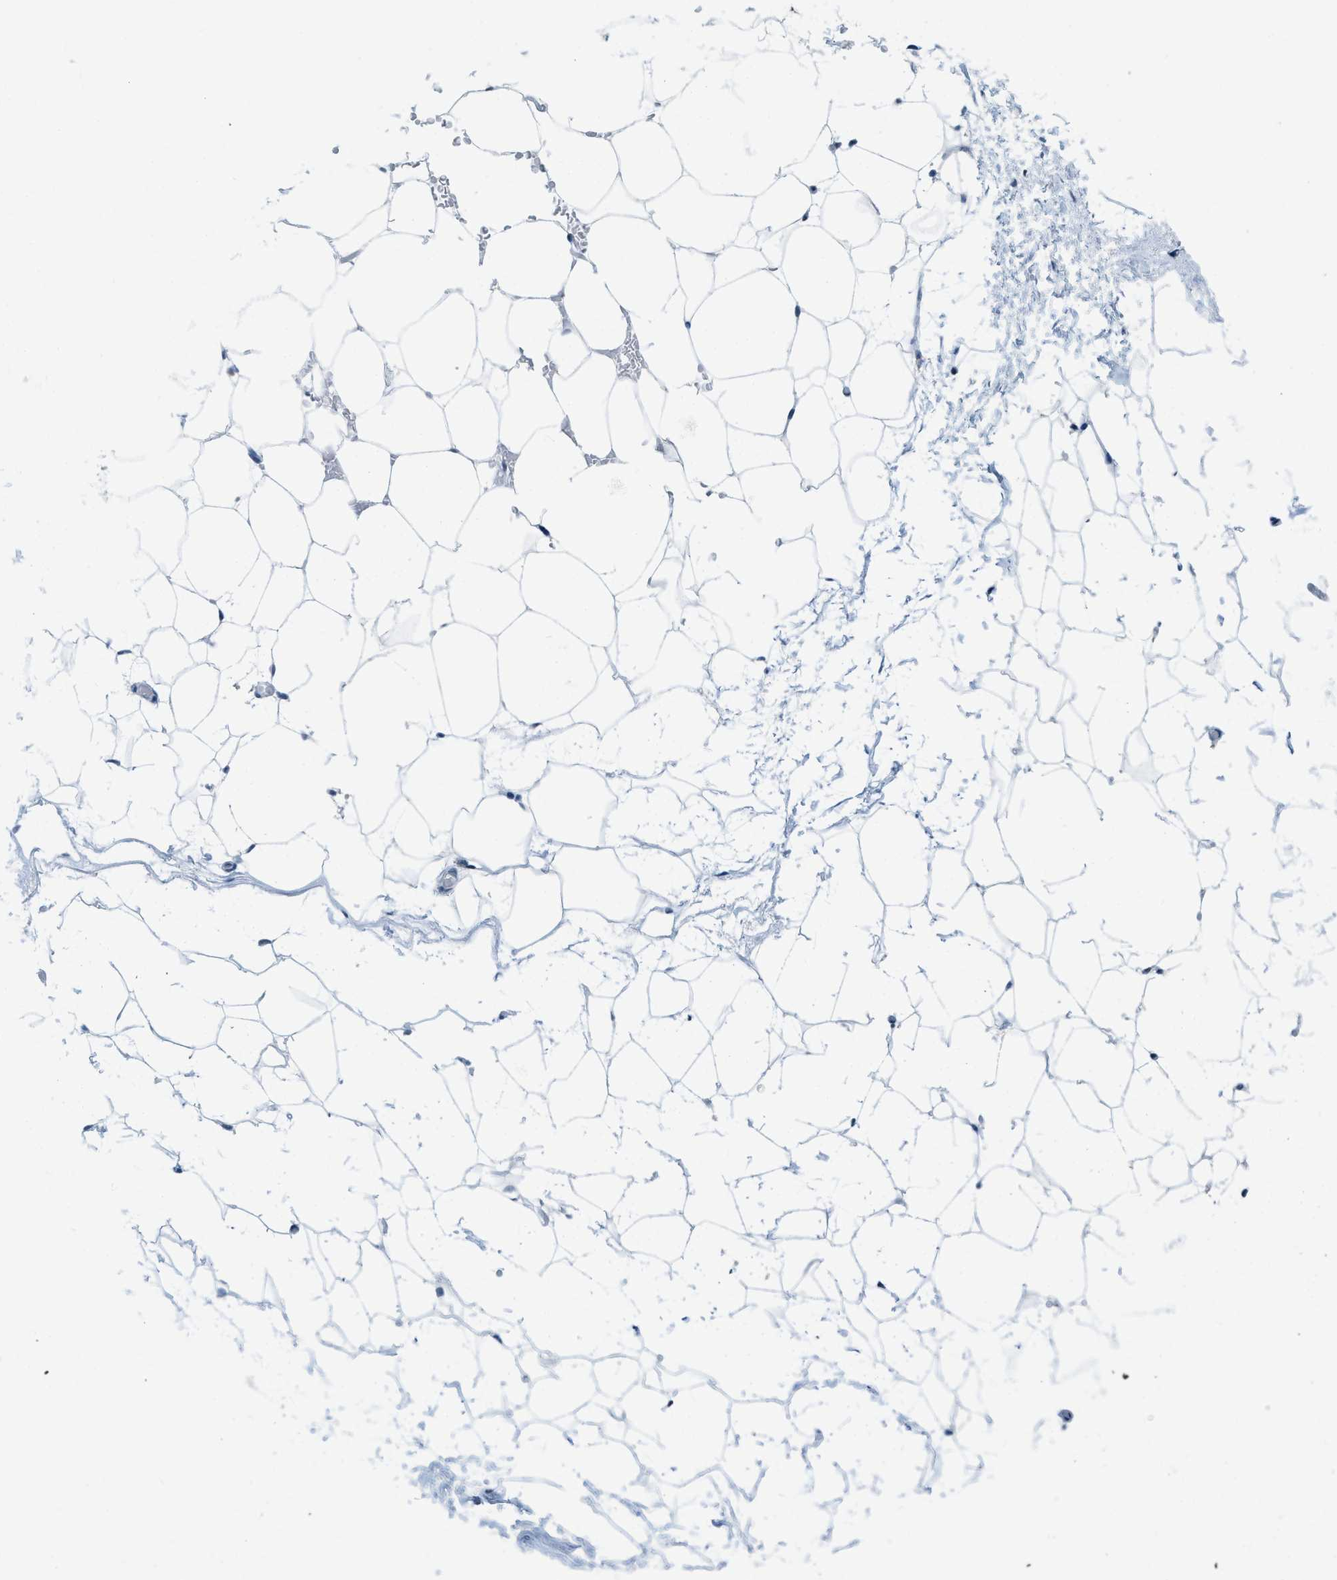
{"staining": {"intensity": "moderate", "quantity": "<25%", "location": "cytoplasmic/membranous,nuclear"}, "tissue": "adipose tissue", "cell_type": "Adipocytes", "image_type": "normal", "snomed": [{"axis": "morphology", "description": "Normal tissue, NOS"}, {"axis": "topography", "description": "Breast"}, {"axis": "topography", "description": "Soft tissue"}], "caption": "Immunohistochemistry (IHC) (DAB (3,3'-diaminobenzidine)) staining of normal adipose tissue displays moderate cytoplasmic/membranous,nuclear protein staining in approximately <25% of adipocytes.", "gene": "PBX1", "patient": {"sex": "female", "age": 75}}